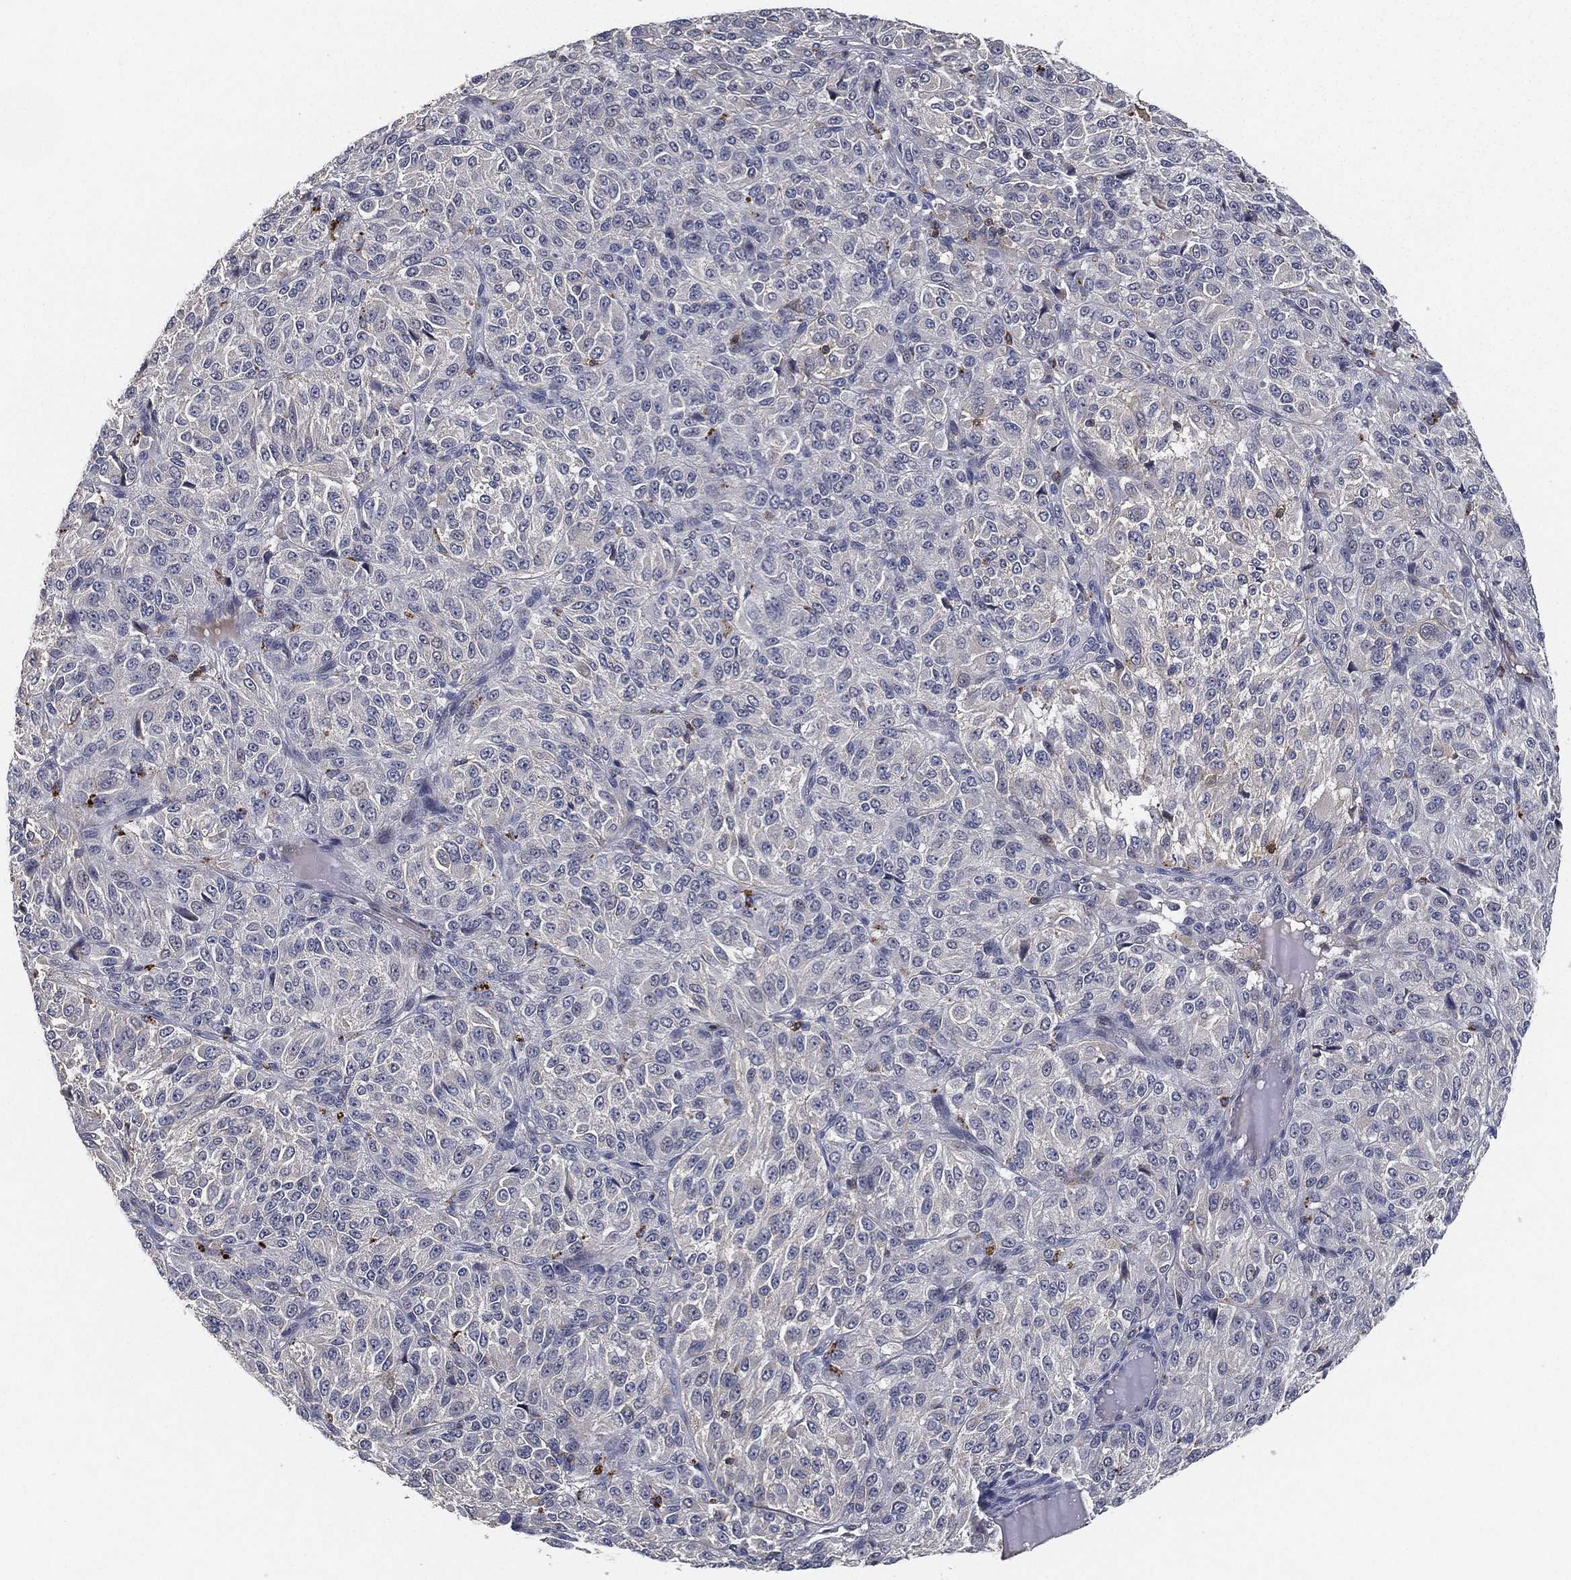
{"staining": {"intensity": "negative", "quantity": "none", "location": "none"}, "tissue": "melanoma", "cell_type": "Tumor cells", "image_type": "cancer", "snomed": [{"axis": "morphology", "description": "Malignant melanoma, Metastatic site"}, {"axis": "topography", "description": "Brain"}], "caption": "The immunohistochemistry image has no significant positivity in tumor cells of melanoma tissue.", "gene": "CFAP251", "patient": {"sex": "female", "age": 56}}